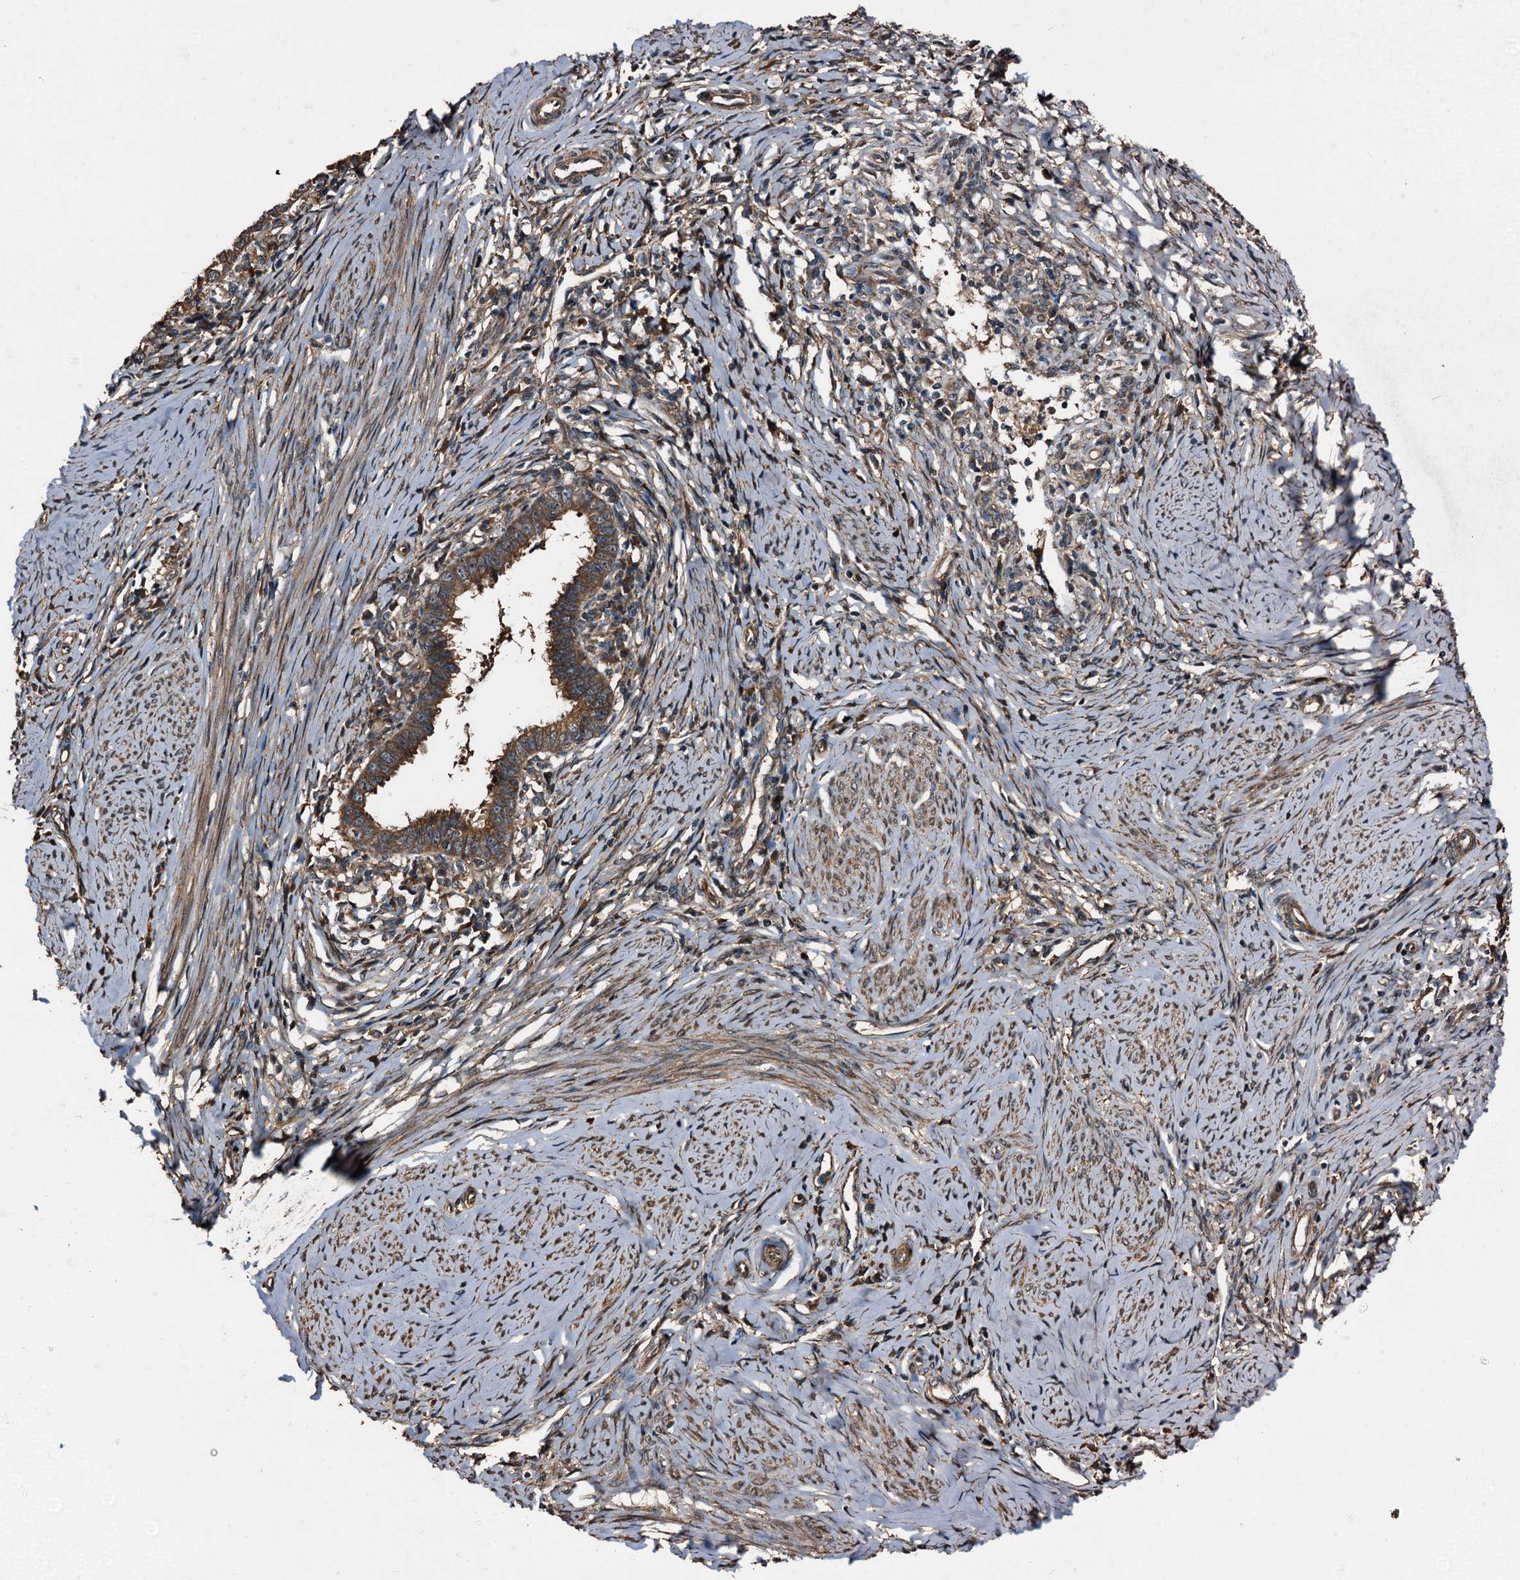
{"staining": {"intensity": "strong", "quantity": ">75%", "location": "cytoplasmic/membranous"}, "tissue": "cervical cancer", "cell_type": "Tumor cells", "image_type": "cancer", "snomed": [{"axis": "morphology", "description": "Adenocarcinoma, NOS"}, {"axis": "topography", "description": "Cervix"}], "caption": "Tumor cells reveal high levels of strong cytoplasmic/membranous expression in approximately >75% of cells in human cervical cancer (adenocarcinoma).", "gene": "PEX5", "patient": {"sex": "female", "age": 36}}